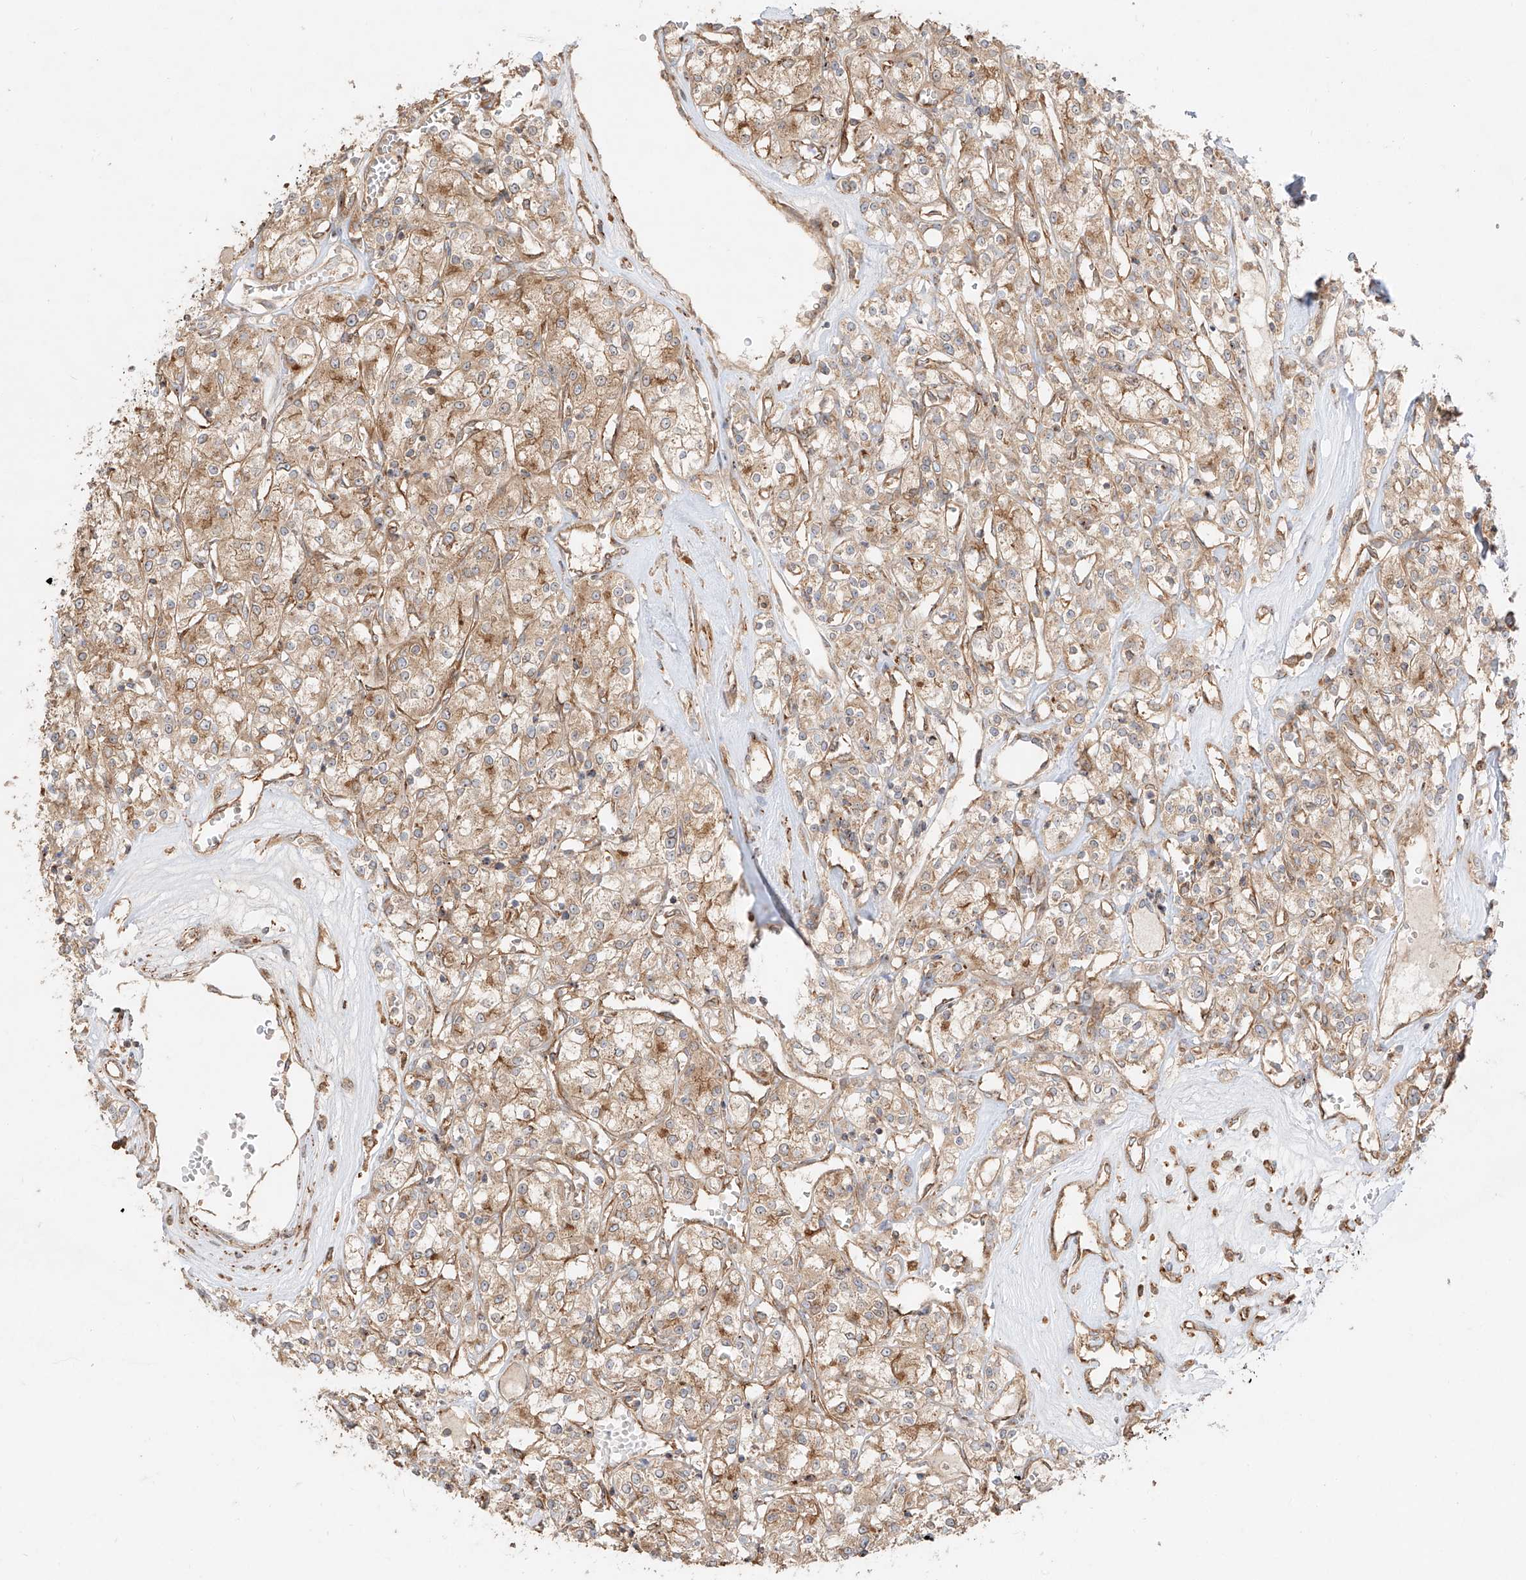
{"staining": {"intensity": "moderate", "quantity": ">75%", "location": "cytoplasmic/membranous"}, "tissue": "renal cancer", "cell_type": "Tumor cells", "image_type": "cancer", "snomed": [{"axis": "morphology", "description": "Adenocarcinoma, NOS"}, {"axis": "topography", "description": "Kidney"}], "caption": "Renal adenocarcinoma stained for a protein exhibits moderate cytoplasmic/membranous positivity in tumor cells.", "gene": "SNX9", "patient": {"sex": "female", "age": 59}}